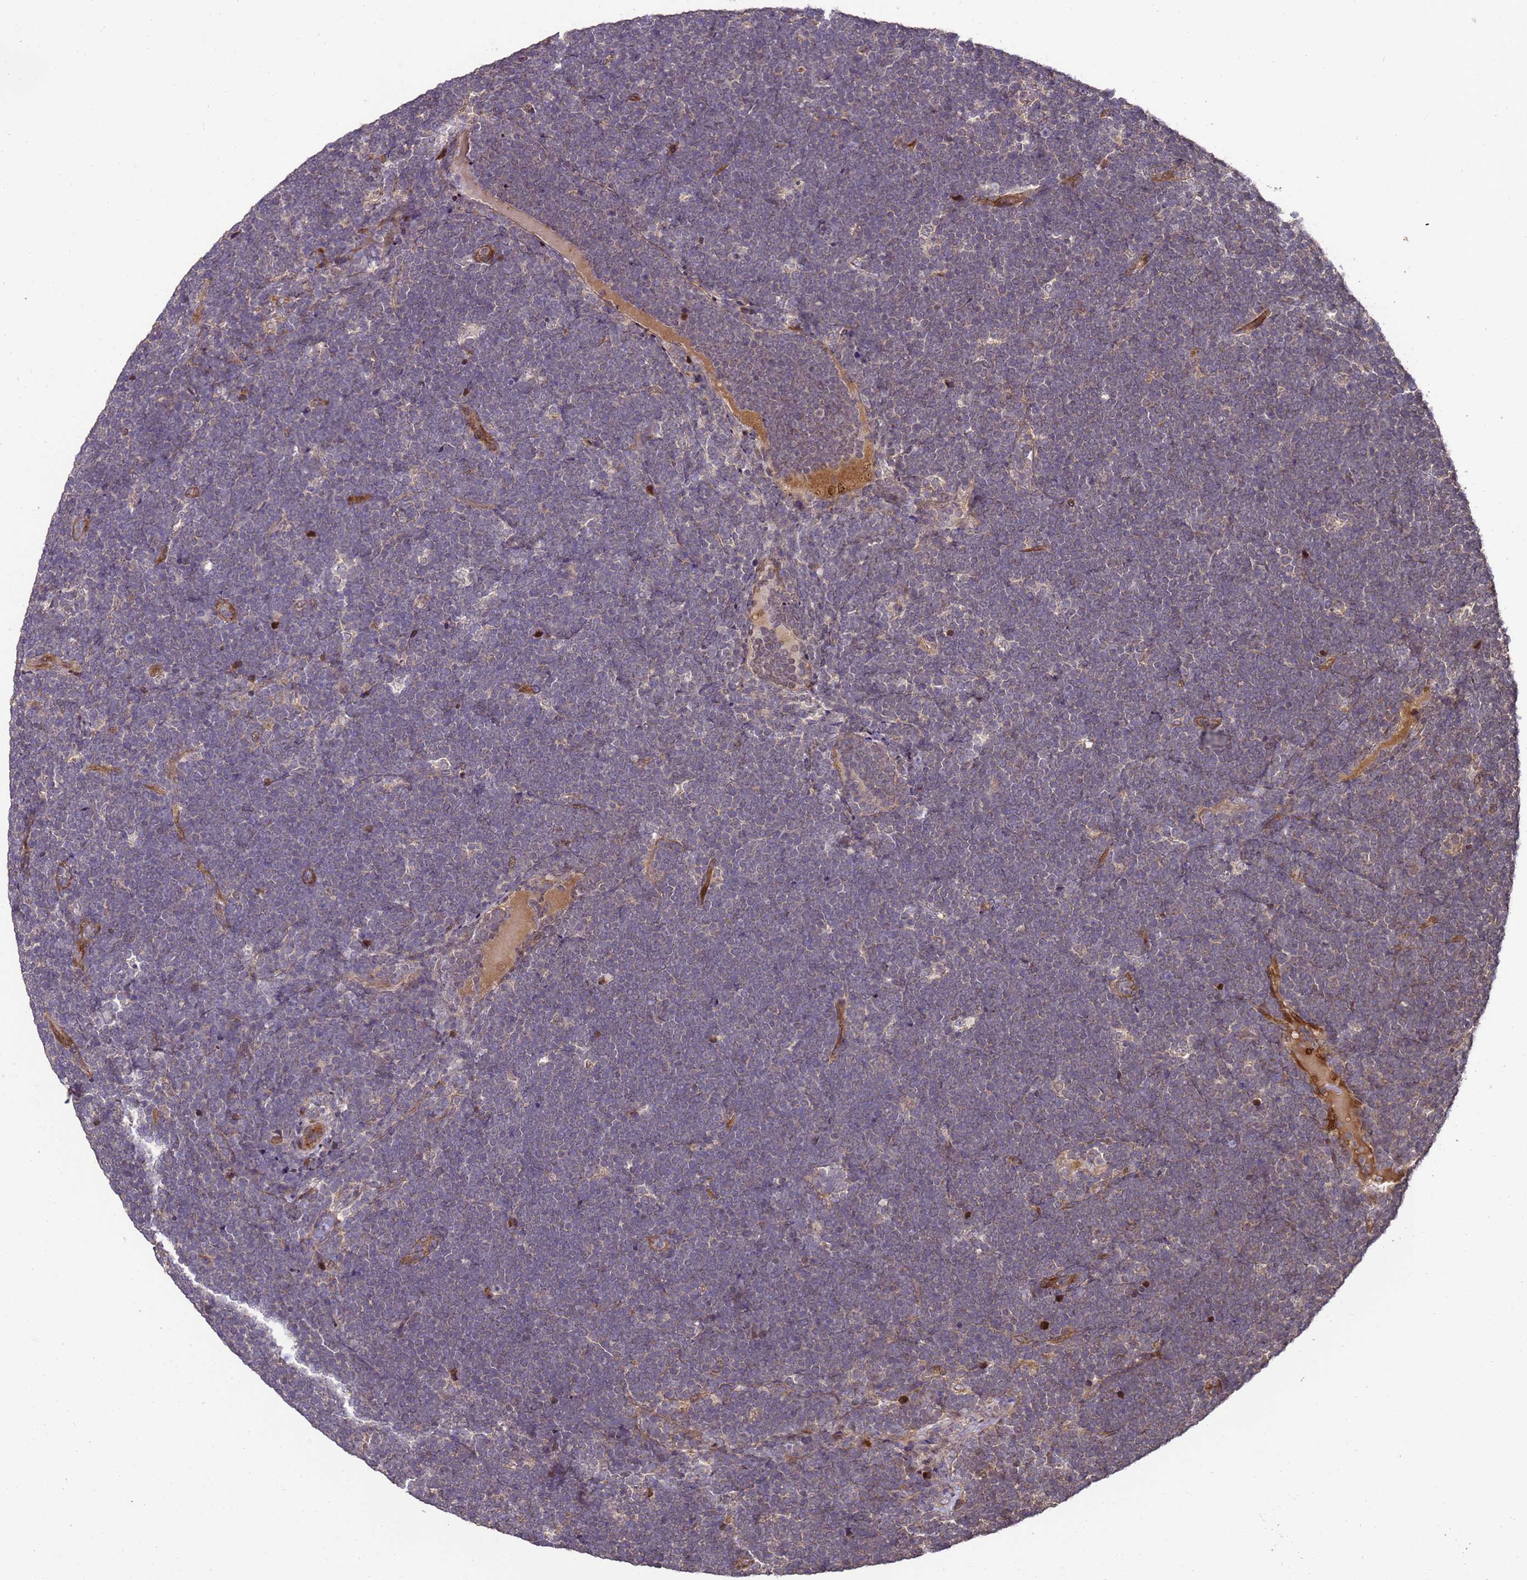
{"staining": {"intensity": "negative", "quantity": "none", "location": "none"}, "tissue": "lymphoma", "cell_type": "Tumor cells", "image_type": "cancer", "snomed": [{"axis": "morphology", "description": "Malignant lymphoma, non-Hodgkin's type, High grade"}, {"axis": "topography", "description": "Lymph node"}], "caption": "This photomicrograph is of malignant lymphoma, non-Hodgkin's type (high-grade) stained with immunohistochemistry (IHC) to label a protein in brown with the nuclei are counter-stained blue. There is no expression in tumor cells.", "gene": "PRODH", "patient": {"sex": "male", "age": 13}}